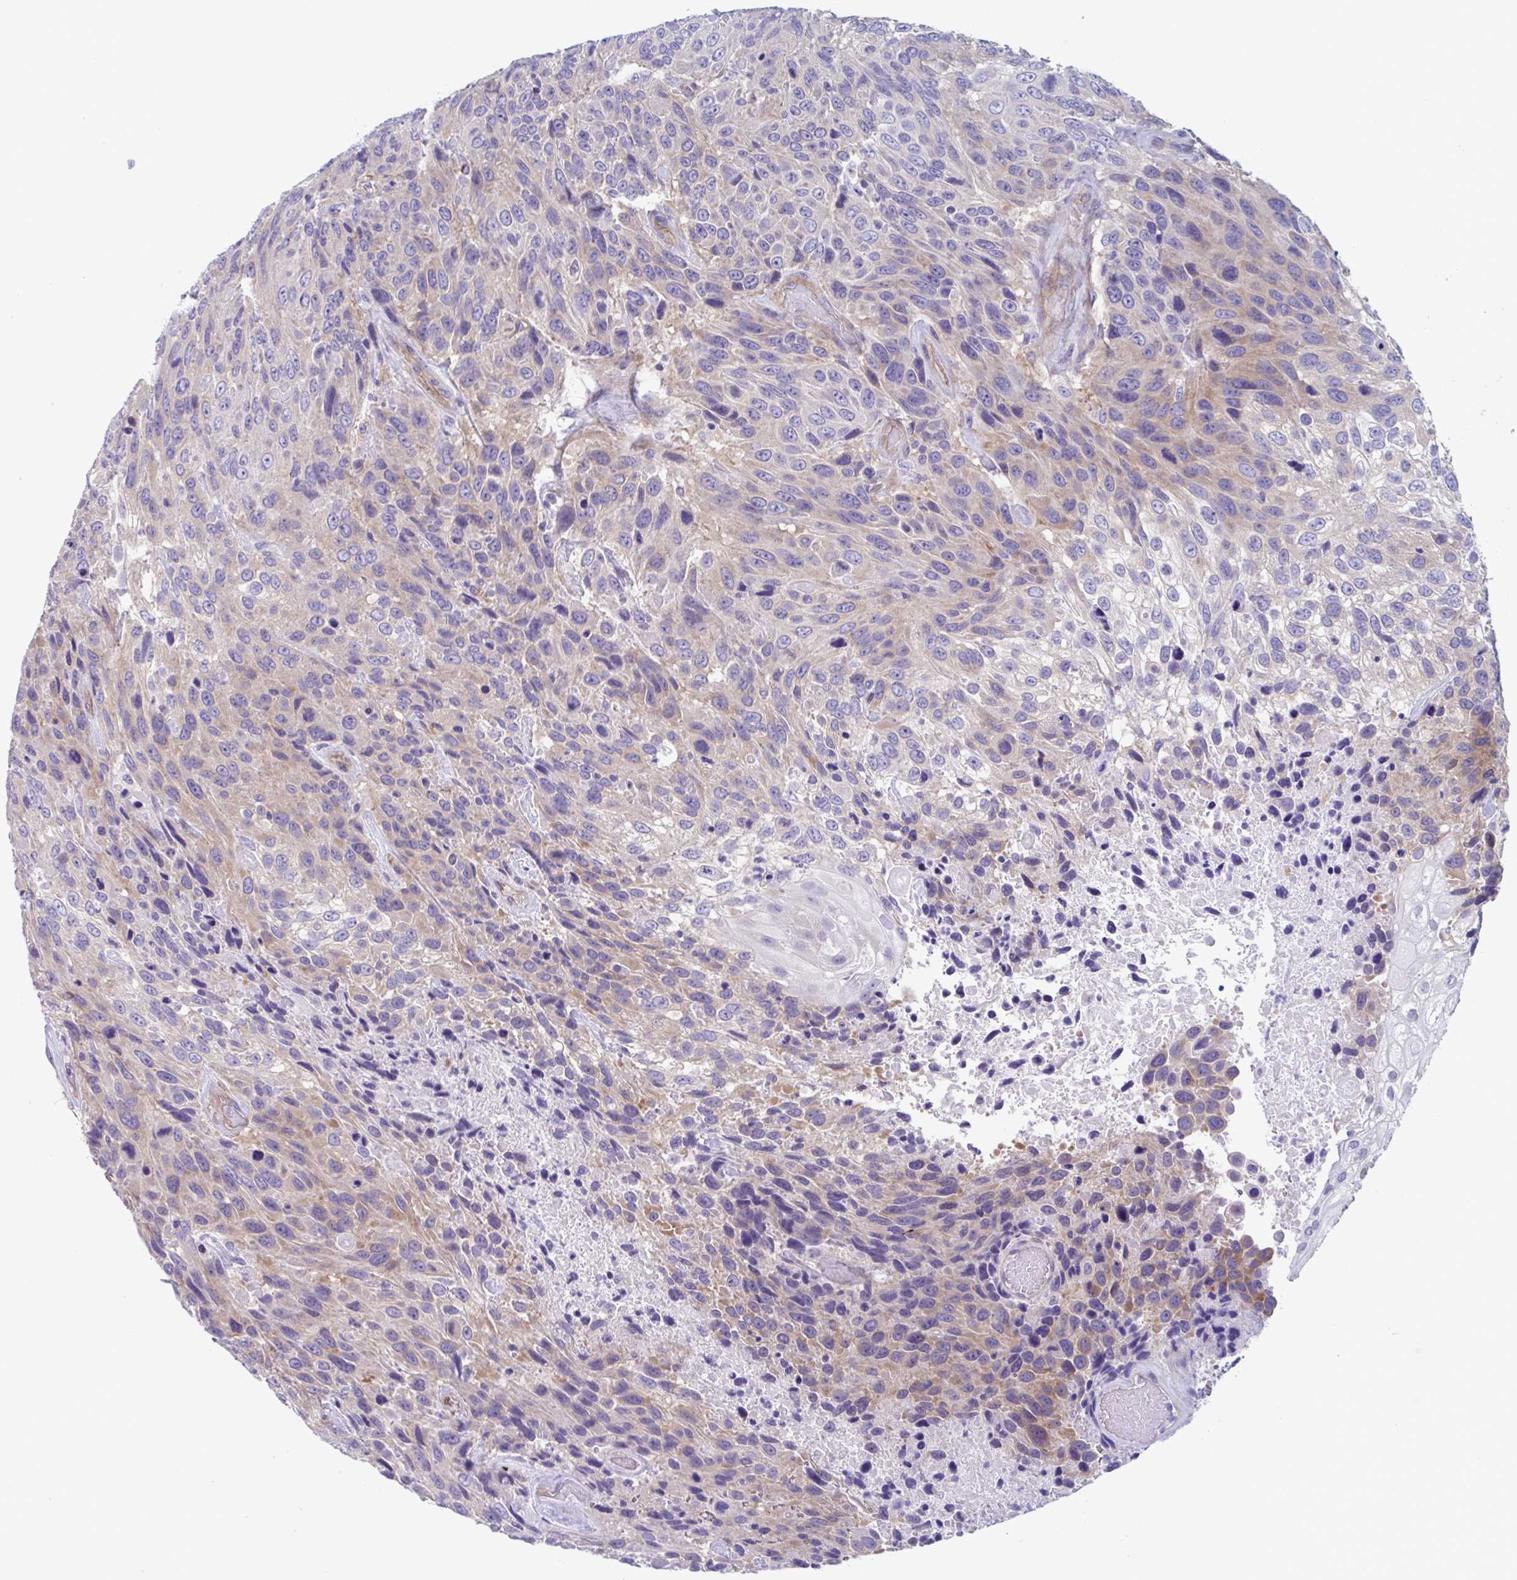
{"staining": {"intensity": "weak", "quantity": "25%-75%", "location": "cytoplasmic/membranous"}, "tissue": "urothelial cancer", "cell_type": "Tumor cells", "image_type": "cancer", "snomed": [{"axis": "morphology", "description": "Urothelial carcinoma, High grade"}, {"axis": "topography", "description": "Urinary bladder"}], "caption": "Immunohistochemistry (IHC) (DAB) staining of urothelial cancer displays weak cytoplasmic/membranous protein staining in approximately 25%-75% of tumor cells.", "gene": "LPIN3", "patient": {"sex": "female", "age": 70}}